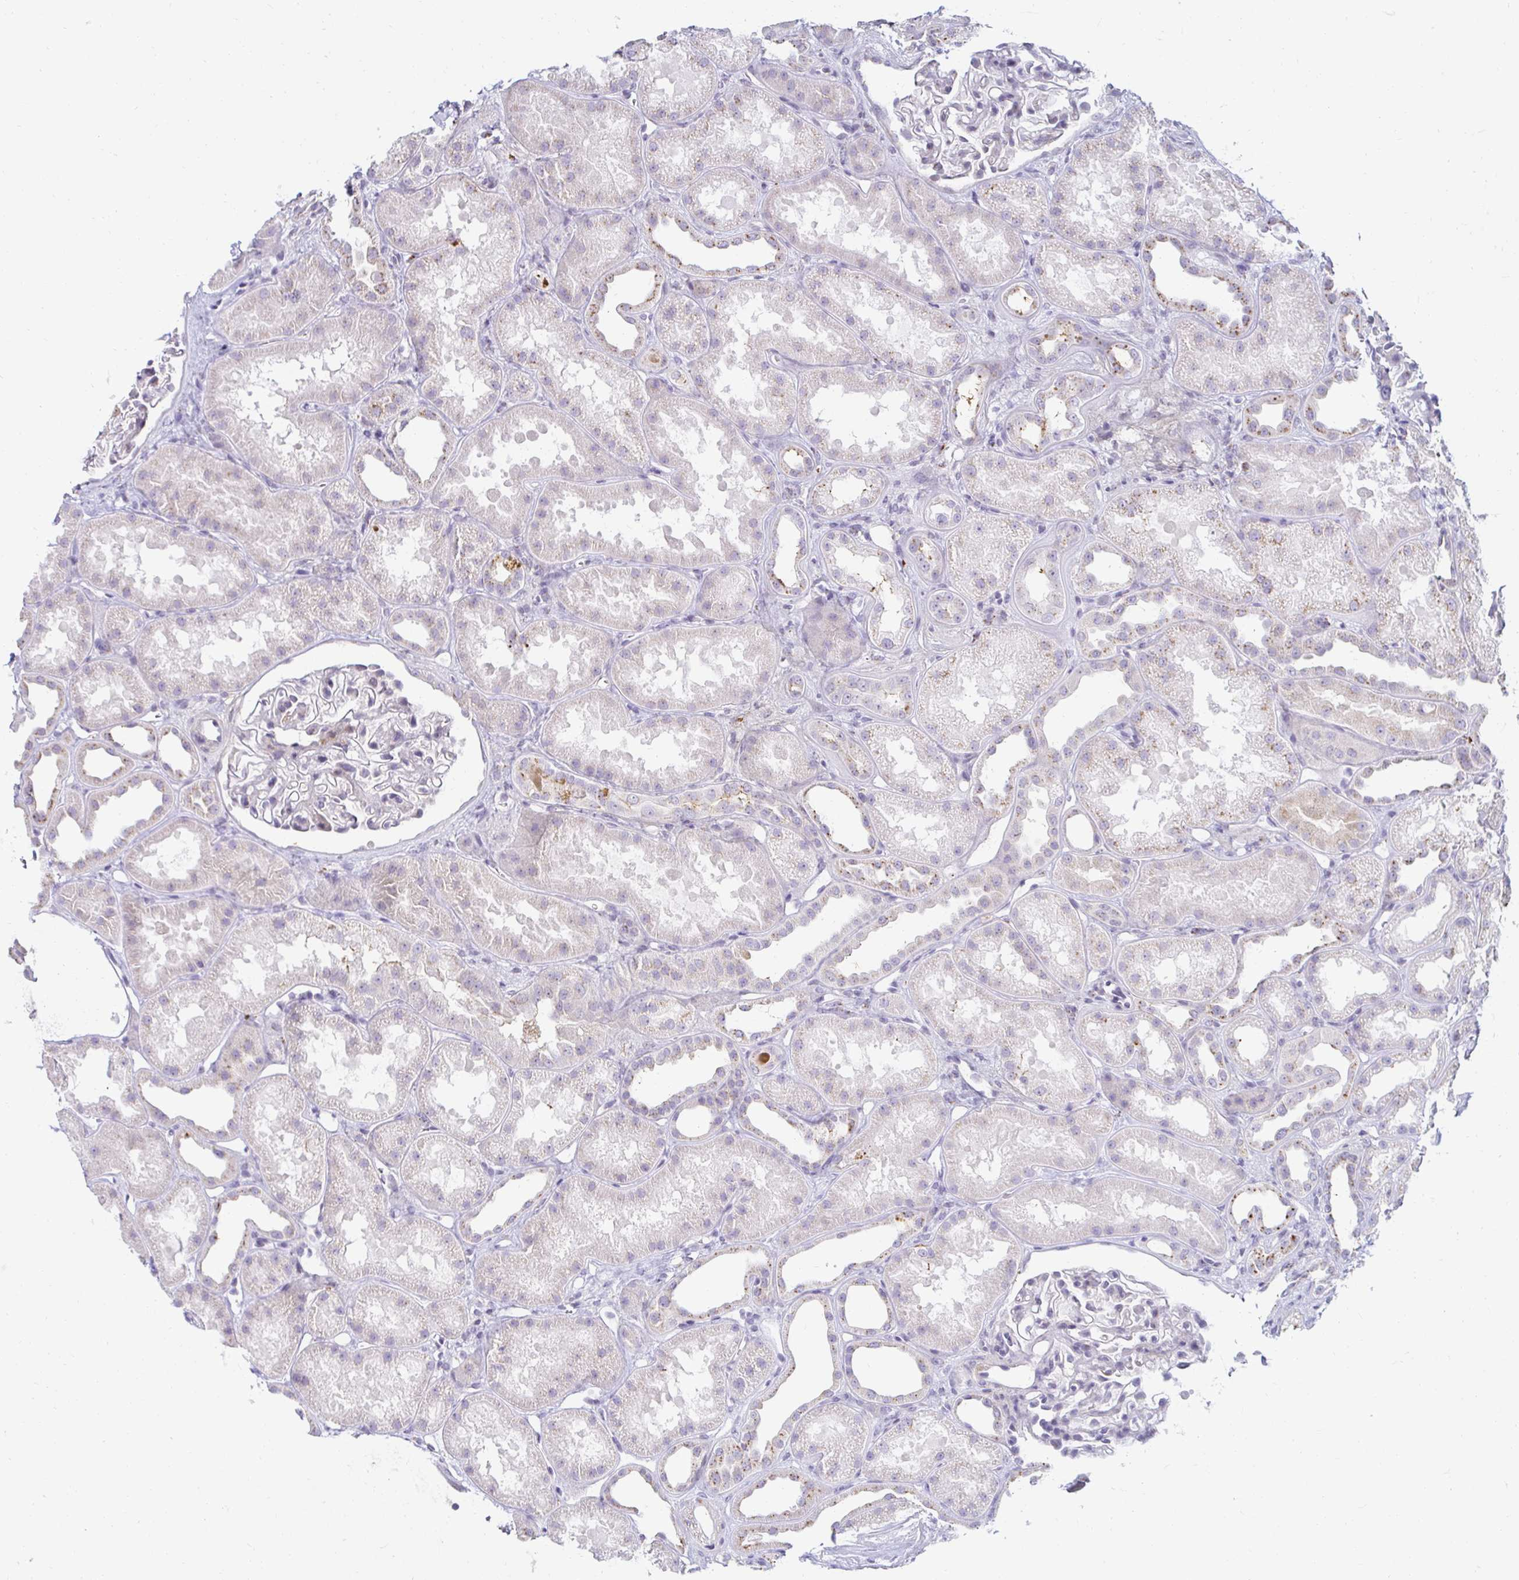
{"staining": {"intensity": "negative", "quantity": "none", "location": "none"}, "tissue": "kidney", "cell_type": "Cells in glomeruli", "image_type": "normal", "snomed": [{"axis": "morphology", "description": "Normal tissue, NOS"}, {"axis": "topography", "description": "Kidney"}], "caption": "Immunohistochemical staining of normal kidney exhibits no significant positivity in cells in glomeruli.", "gene": "OR51D1", "patient": {"sex": "male", "age": 61}}